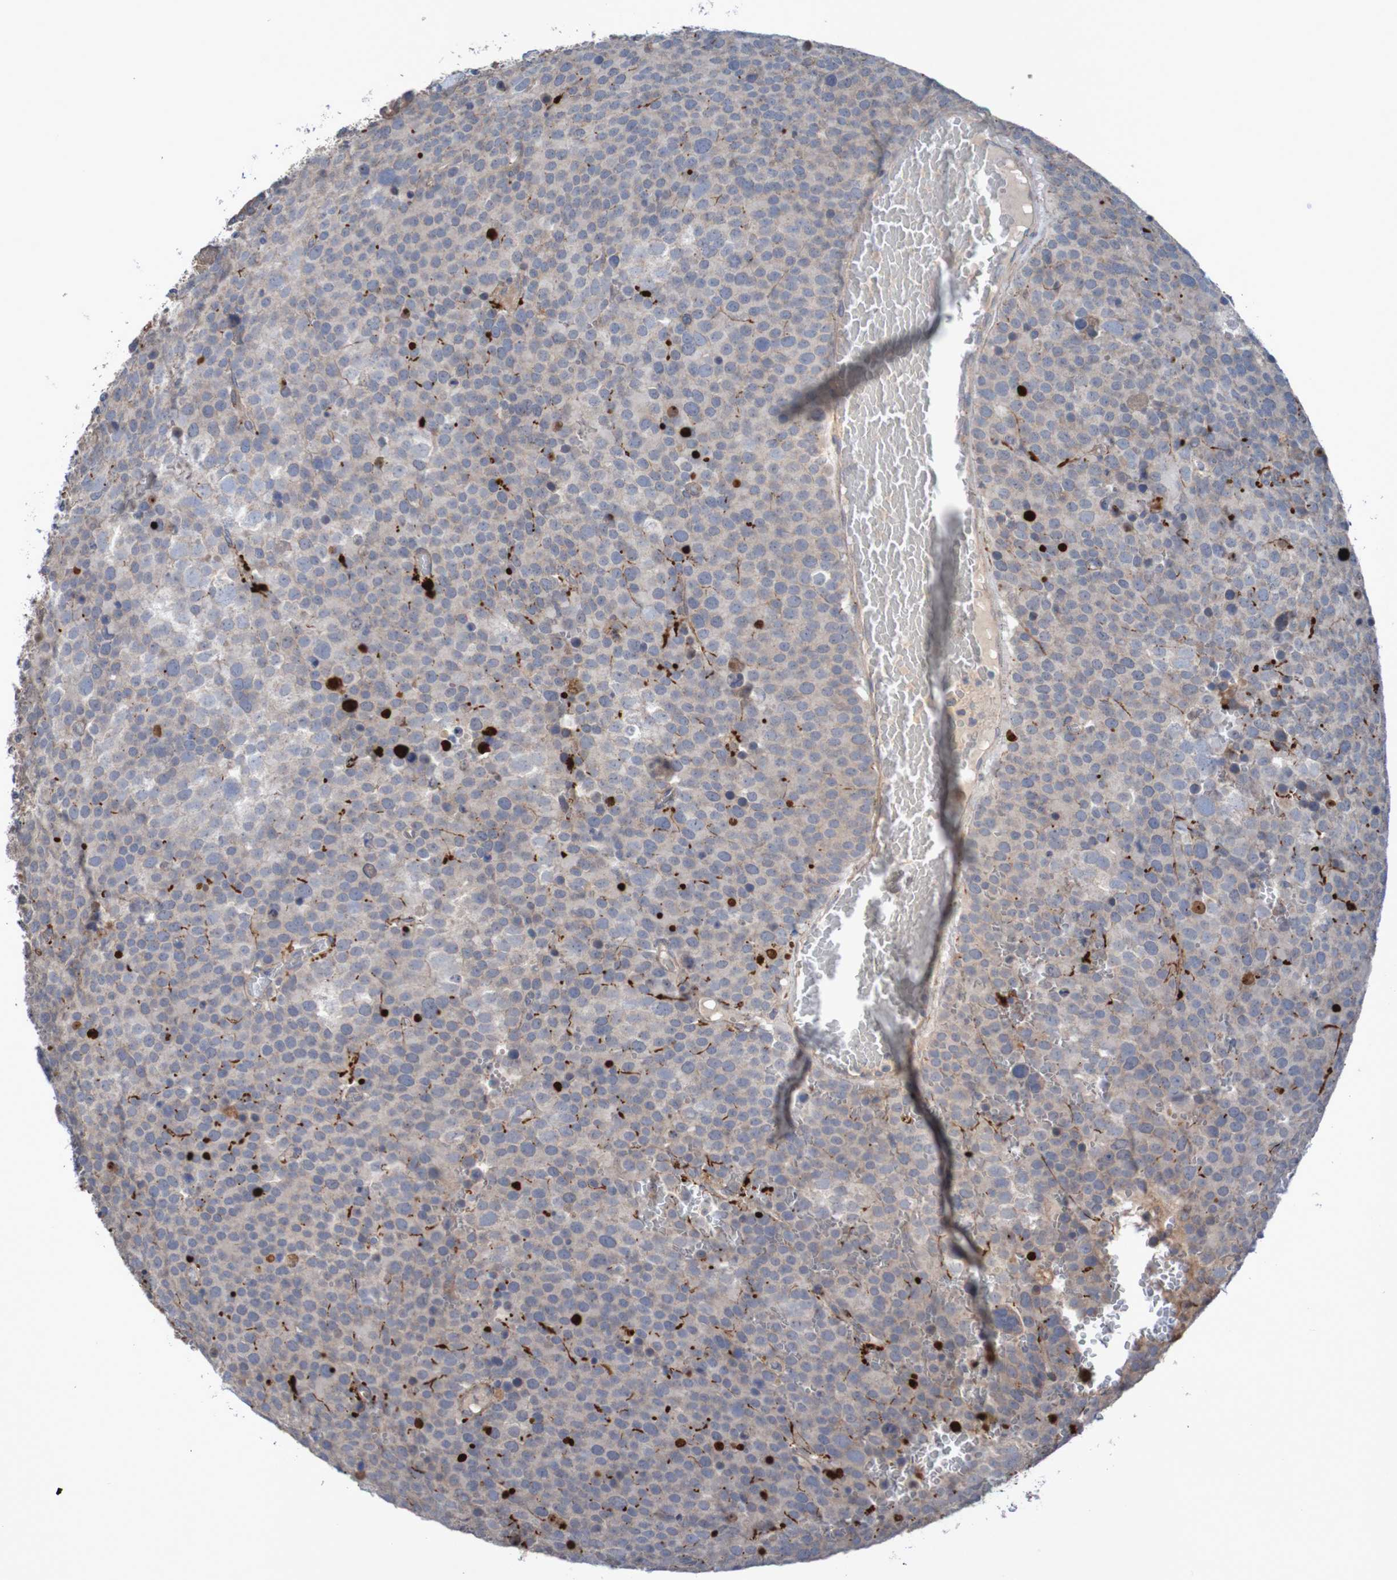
{"staining": {"intensity": "negative", "quantity": "none", "location": "none"}, "tissue": "testis cancer", "cell_type": "Tumor cells", "image_type": "cancer", "snomed": [{"axis": "morphology", "description": "Seminoma, NOS"}, {"axis": "topography", "description": "Testis"}], "caption": "DAB (3,3'-diaminobenzidine) immunohistochemical staining of human seminoma (testis) displays no significant staining in tumor cells. (DAB (3,3'-diaminobenzidine) immunohistochemistry (IHC), high magnification).", "gene": "ANGPT4", "patient": {"sex": "male", "age": 71}}